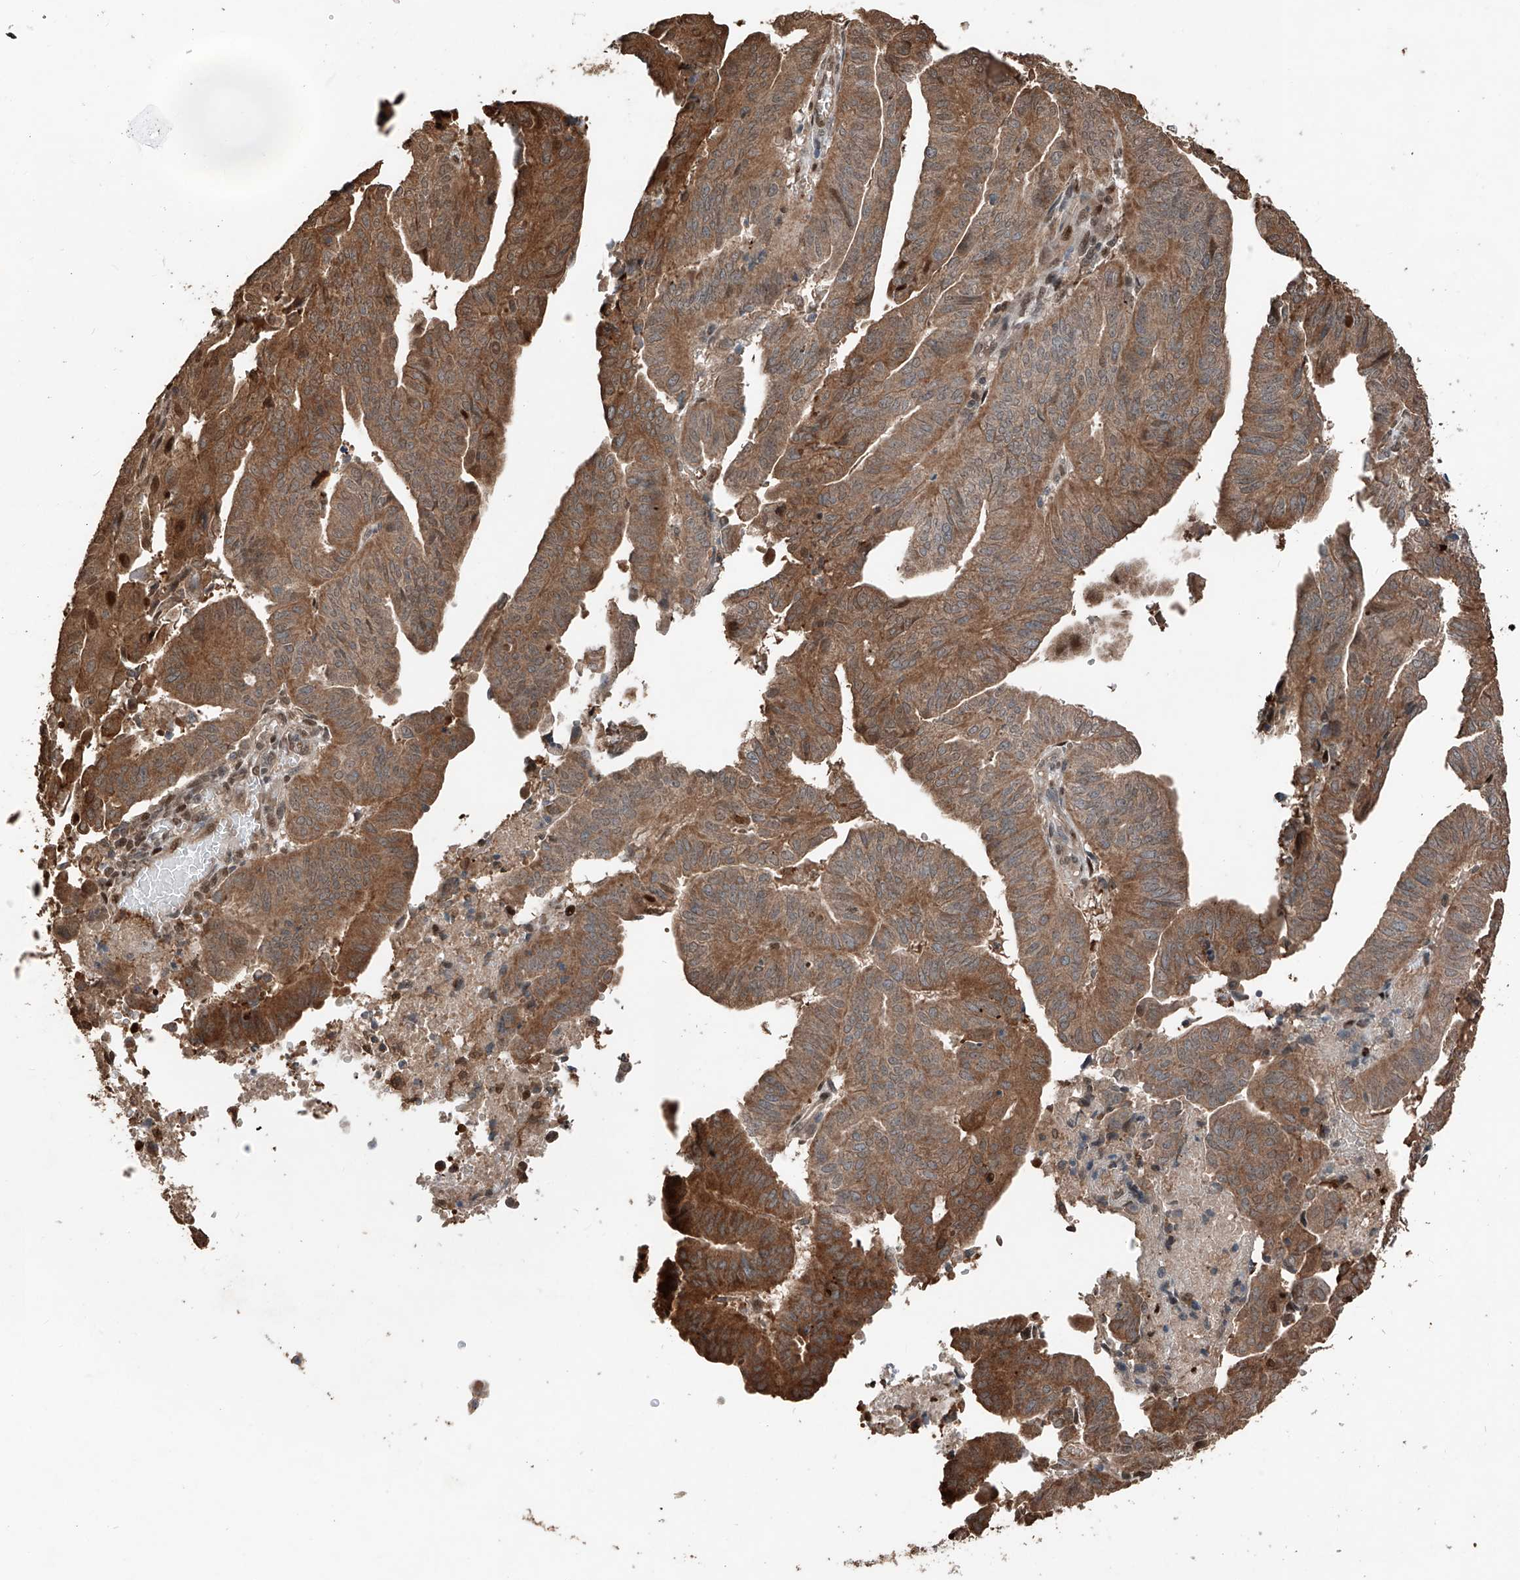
{"staining": {"intensity": "moderate", "quantity": ">75%", "location": "cytoplasmic/membranous"}, "tissue": "endometrial cancer", "cell_type": "Tumor cells", "image_type": "cancer", "snomed": [{"axis": "morphology", "description": "Adenocarcinoma, NOS"}, {"axis": "topography", "description": "Uterus"}], "caption": "Protein expression analysis of human endometrial adenocarcinoma reveals moderate cytoplasmic/membranous positivity in about >75% of tumor cells. (brown staining indicates protein expression, while blue staining denotes nuclei).", "gene": "RMND1", "patient": {"sex": "female", "age": 77}}